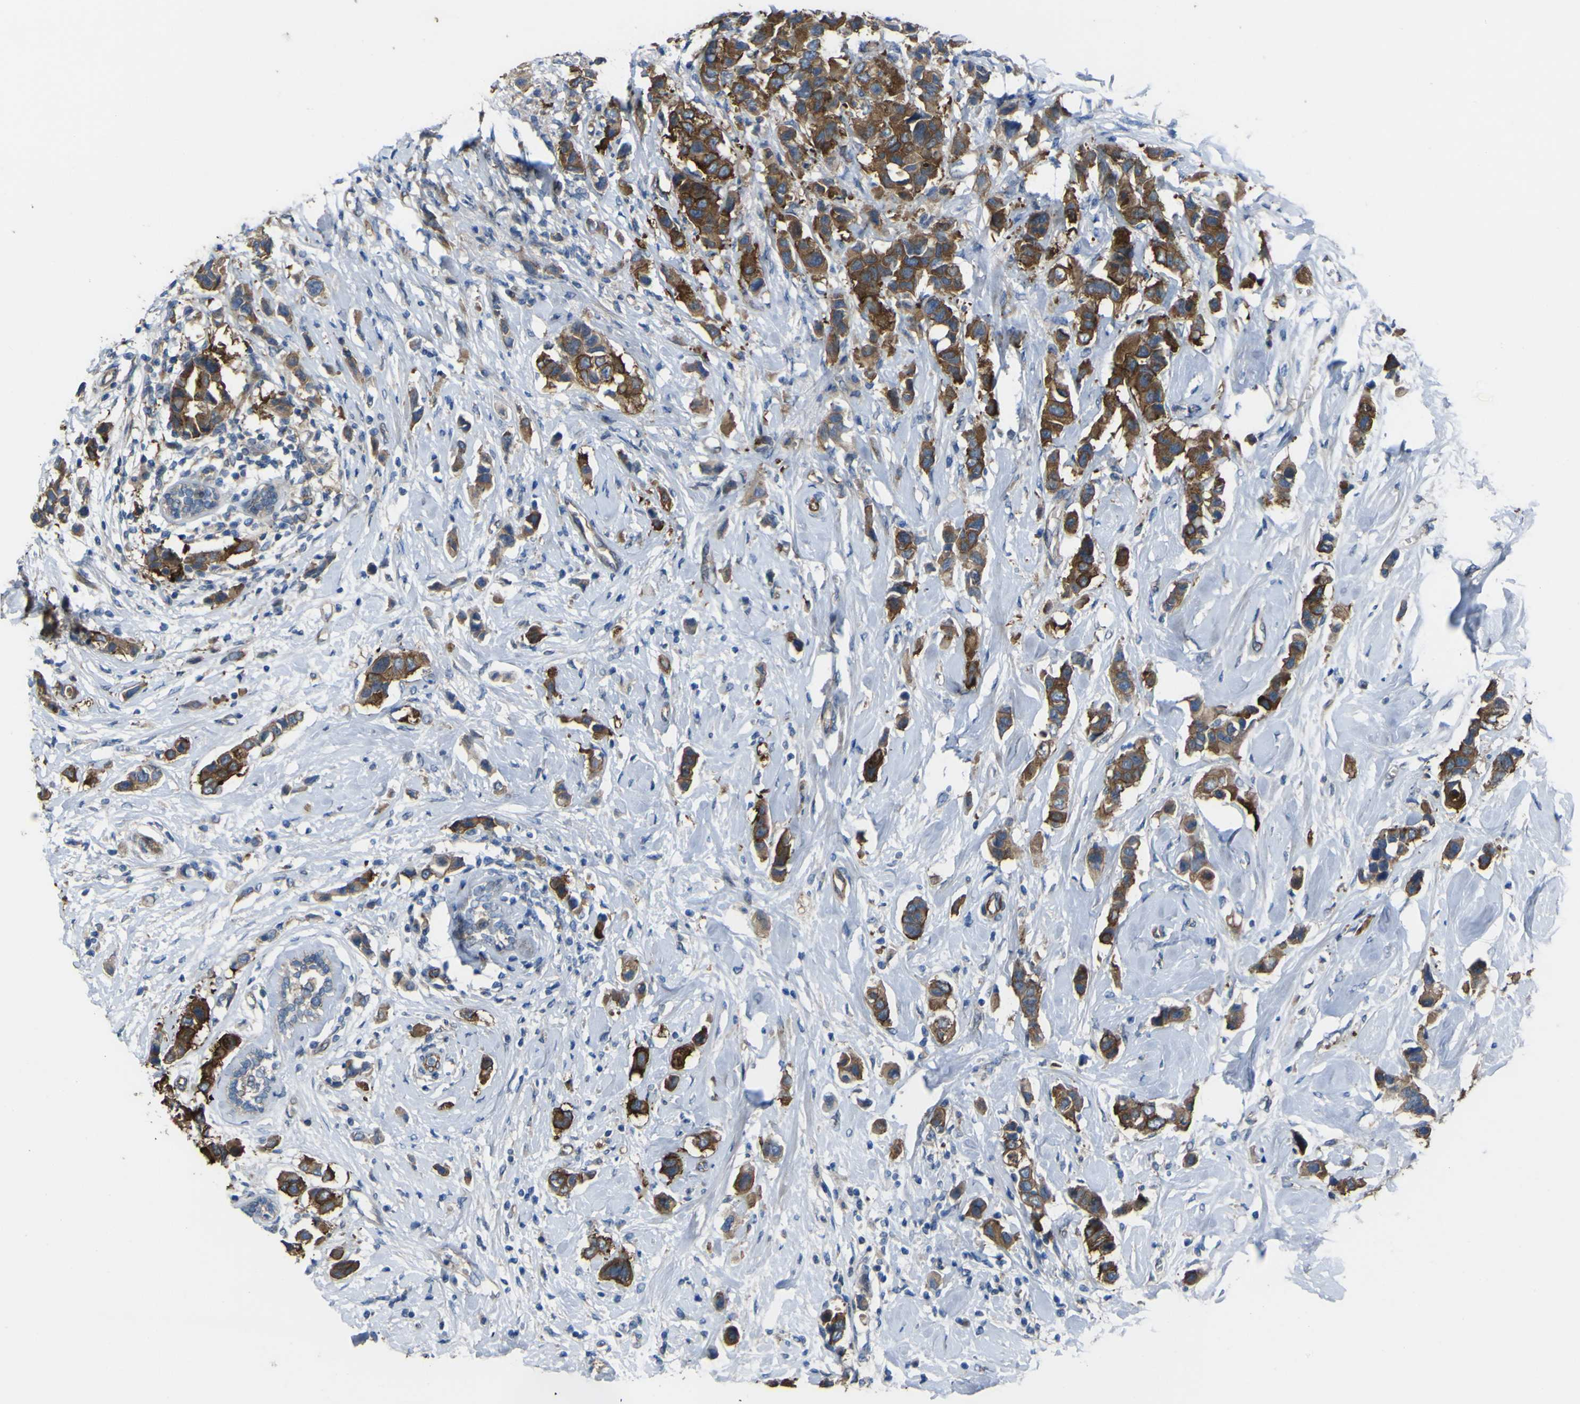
{"staining": {"intensity": "moderate", "quantity": ">75%", "location": "cytoplasmic/membranous"}, "tissue": "breast cancer", "cell_type": "Tumor cells", "image_type": "cancer", "snomed": [{"axis": "morphology", "description": "Normal tissue, NOS"}, {"axis": "morphology", "description": "Duct carcinoma"}, {"axis": "topography", "description": "Breast"}], "caption": "Human breast cancer stained for a protein (brown) exhibits moderate cytoplasmic/membranous positive positivity in about >75% of tumor cells.", "gene": "FBXO30", "patient": {"sex": "female", "age": 50}}